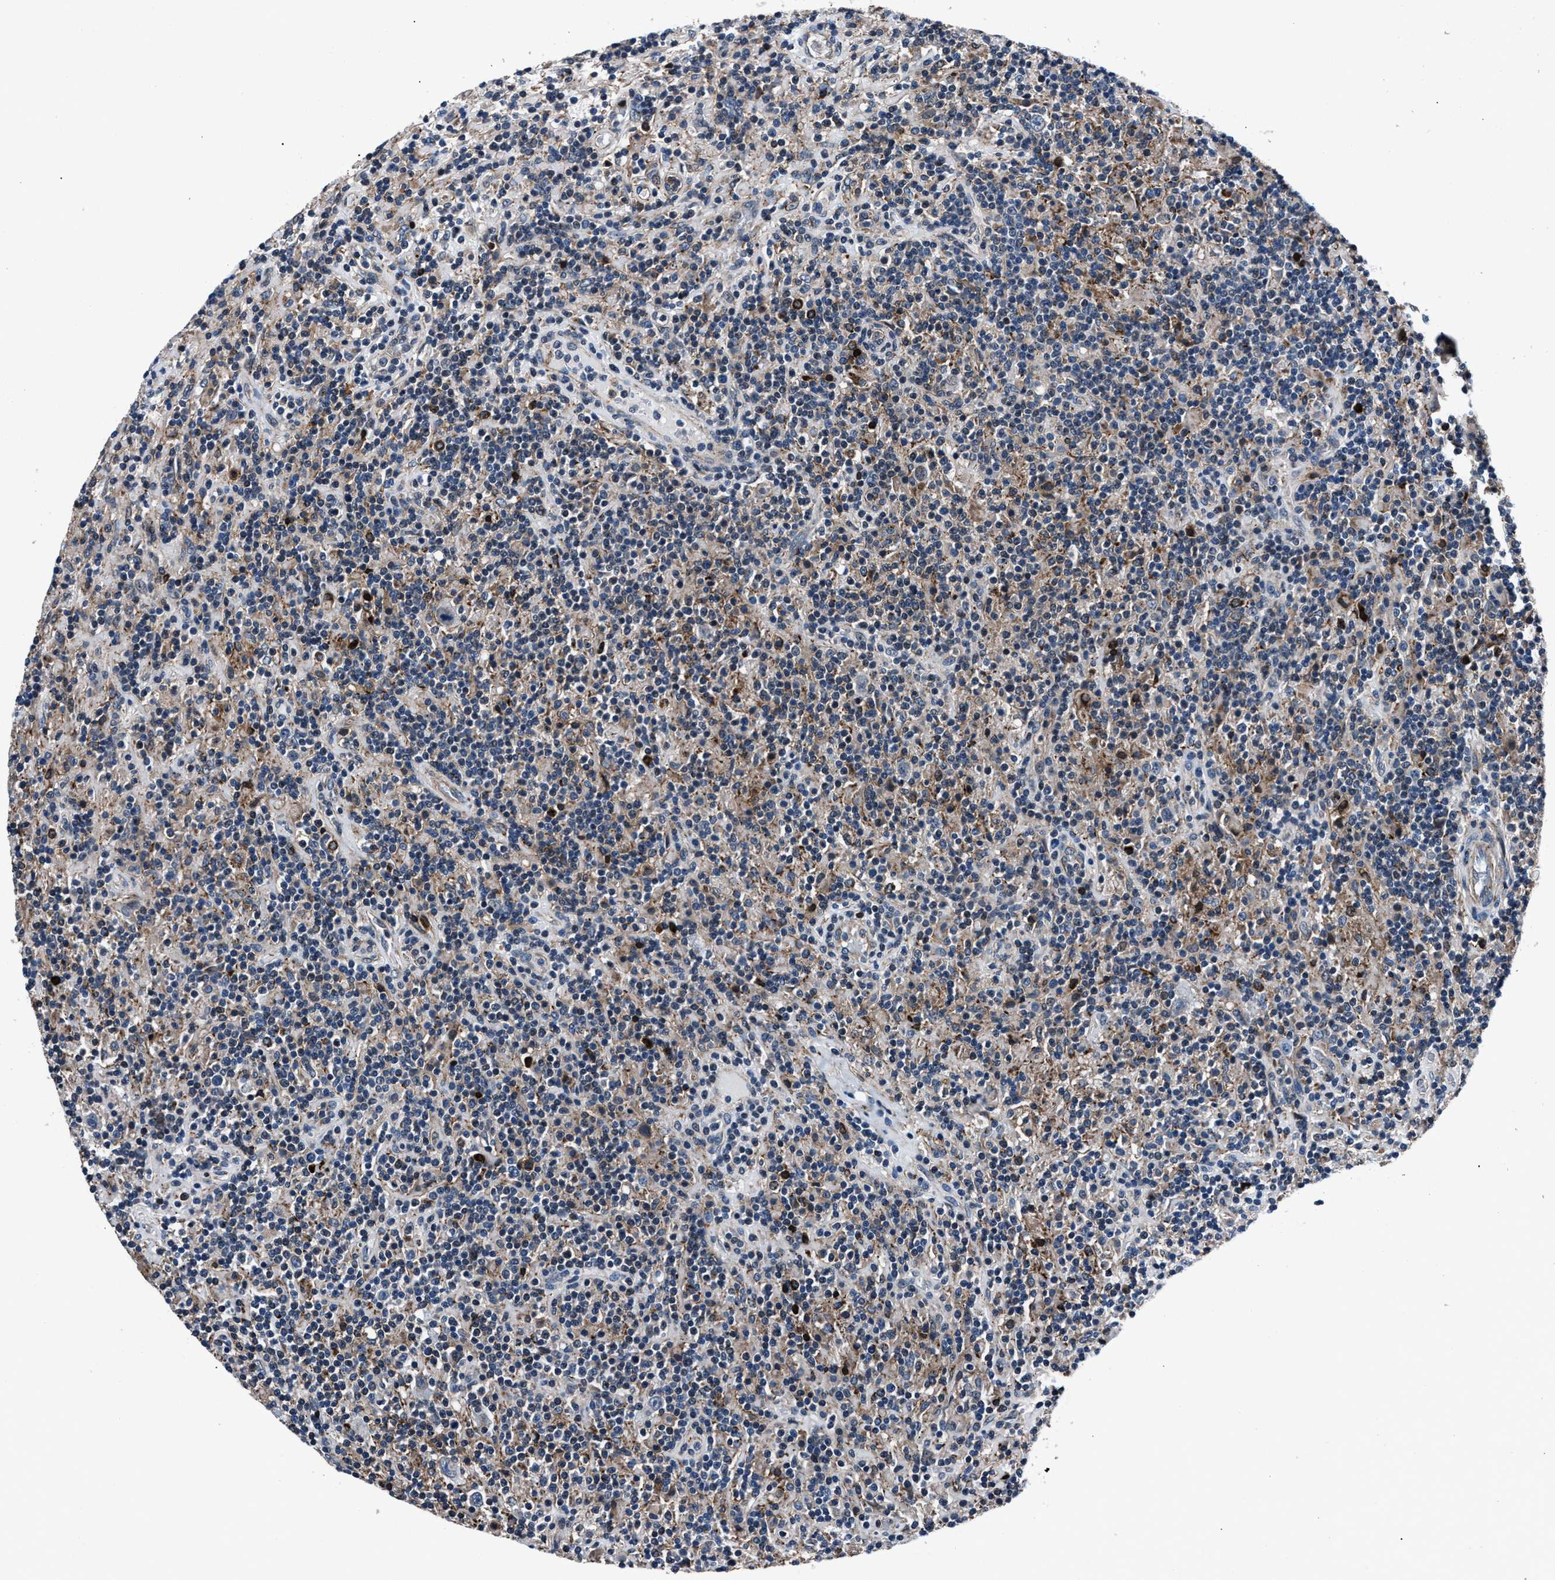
{"staining": {"intensity": "negative", "quantity": "none", "location": "none"}, "tissue": "lymphoma", "cell_type": "Tumor cells", "image_type": "cancer", "snomed": [{"axis": "morphology", "description": "Hodgkin's disease, NOS"}, {"axis": "topography", "description": "Lymph node"}], "caption": "Immunohistochemical staining of human Hodgkin's disease shows no significant positivity in tumor cells.", "gene": "MFSD11", "patient": {"sex": "male", "age": 70}}